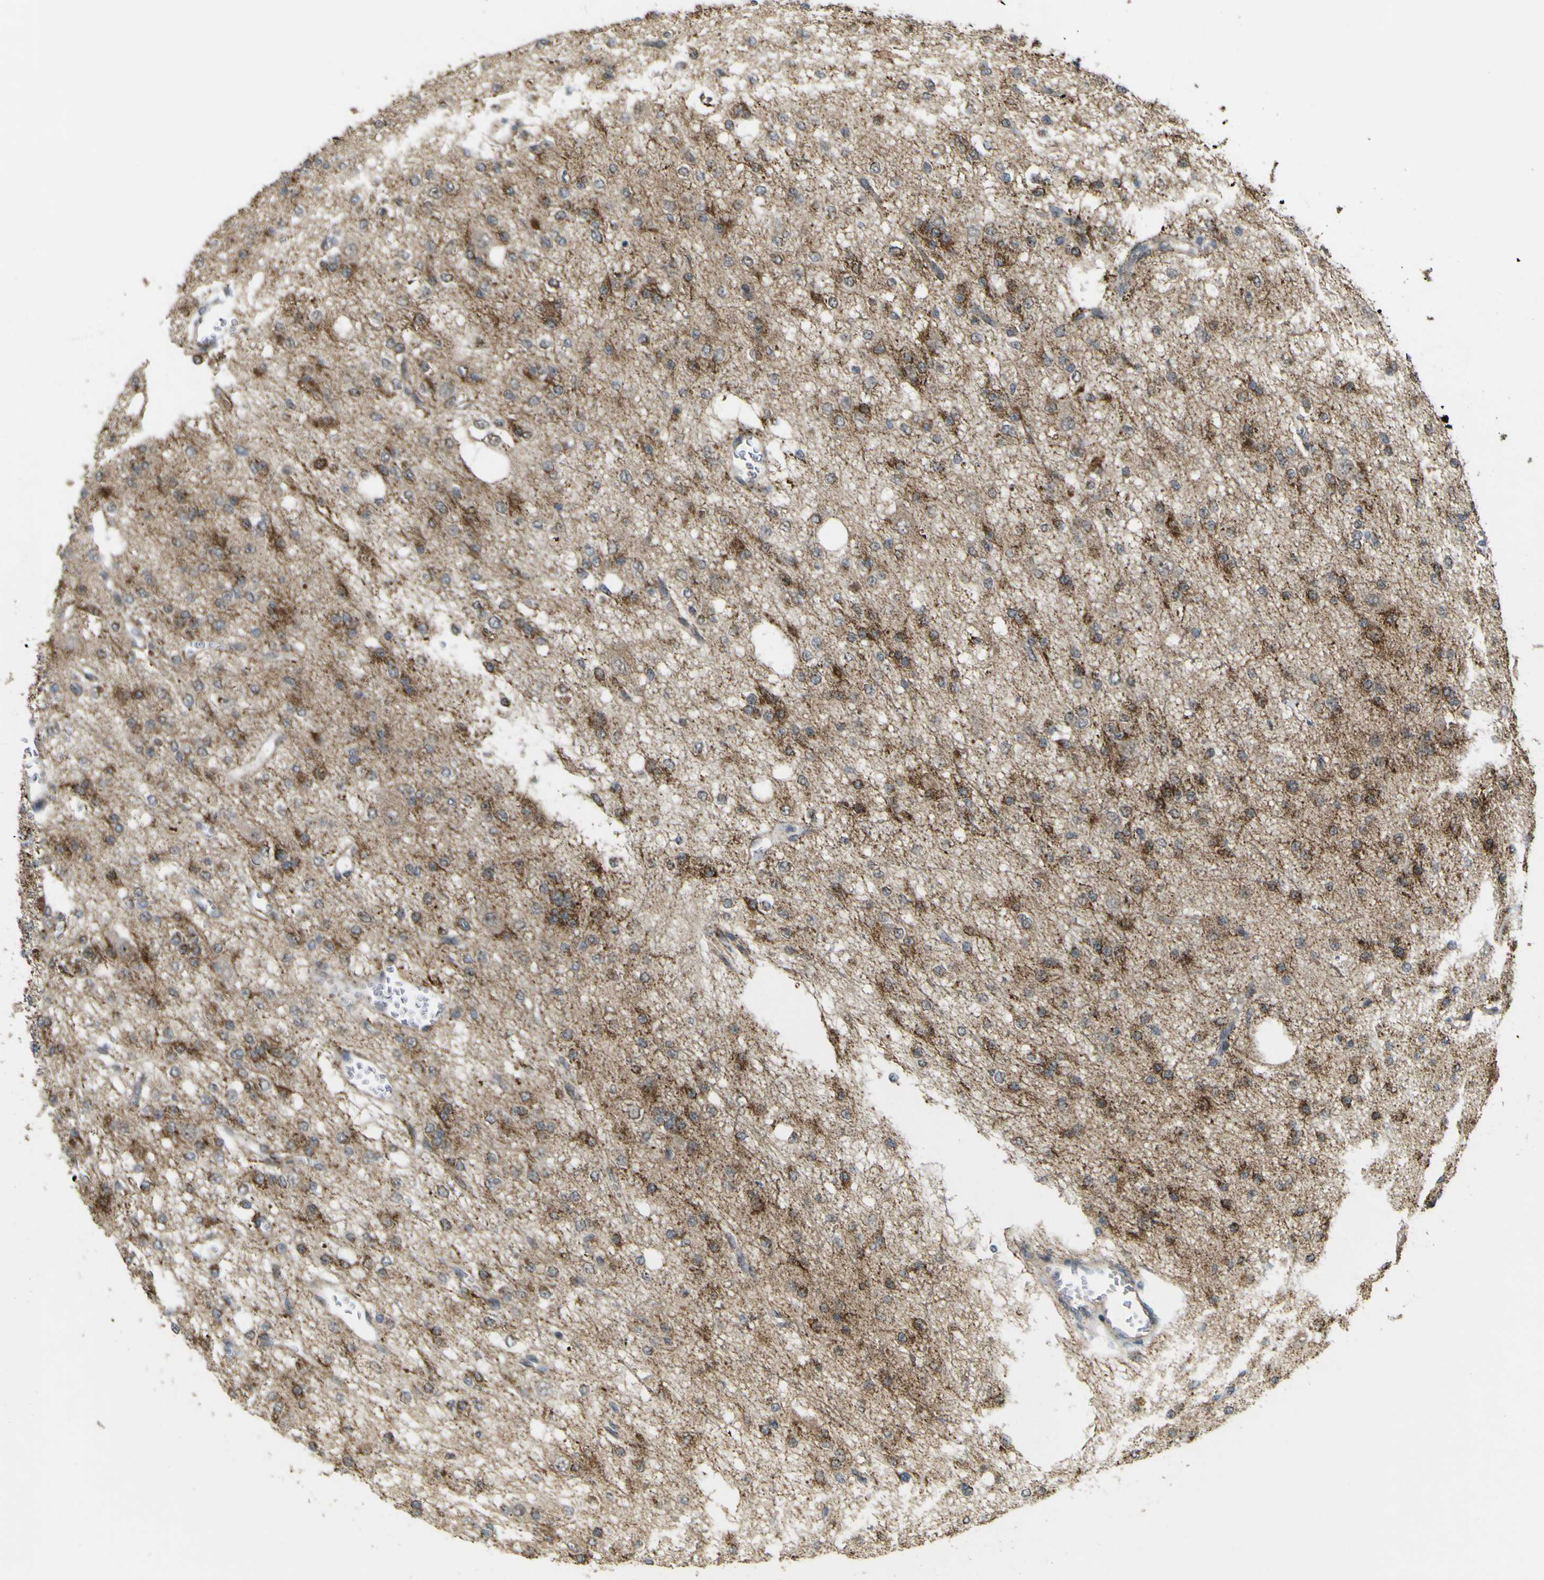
{"staining": {"intensity": "moderate", "quantity": ">75%", "location": "cytoplasmic/membranous"}, "tissue": "glioma", "cell_type": "Tumor cells", "image_type": "cancer", "snomed": [{"axis": "morphology", "description": "Glioma, malignant, Low grade"}, {"axis": "topography", "description": "Brain"}], "caption": "Human malignant low-grade glioma stained for a protein (brown) exhibits moderate cytoplasmic/membranous positive staining in about >75% of tumor cells.", "gene": "ACBD5", "patient": {"sex": "male", "age": 38}}